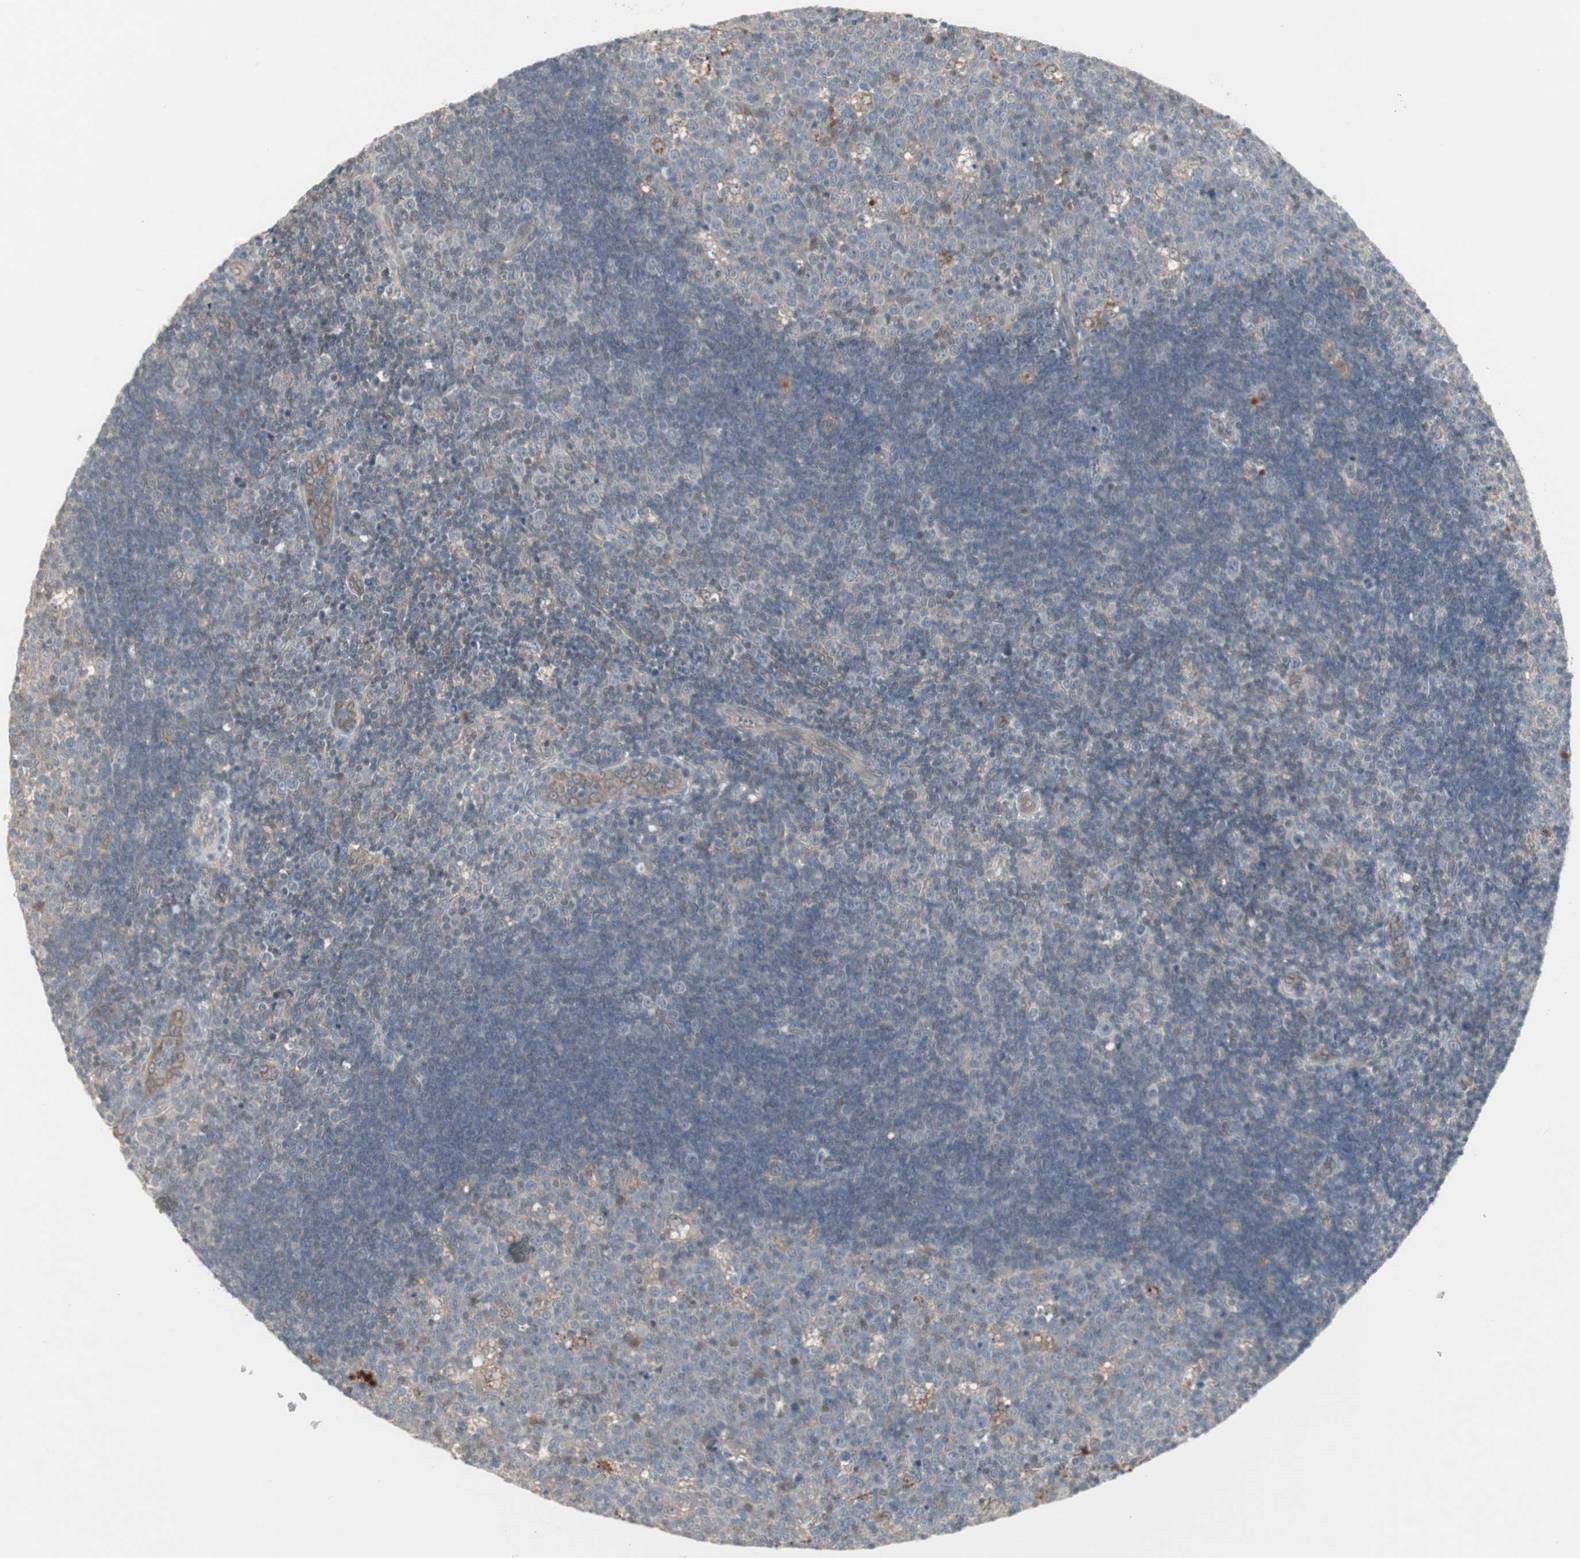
{"staining": {"intensity": "weak", "quantity": "<25%", "location": "cytoplasmic/membranous"}, "tissue": "lymph node", "cell_type": "Germinal center cells", "image_type": "normal", "snomed": [{"axis": "morphology", "description": "Normal tissue, NOS"}, {"axis": "topography", "description": "Lymph node"}, {"axis": "topography", "description": "Salivary gland"}], "caption": "Human lymph node stained for a protein using immunohistochemistry (IHC) exhibits no positivity in germinal center cells.", "gene": "JMJD7", "patient": {"sex": "male", "age": 8}}